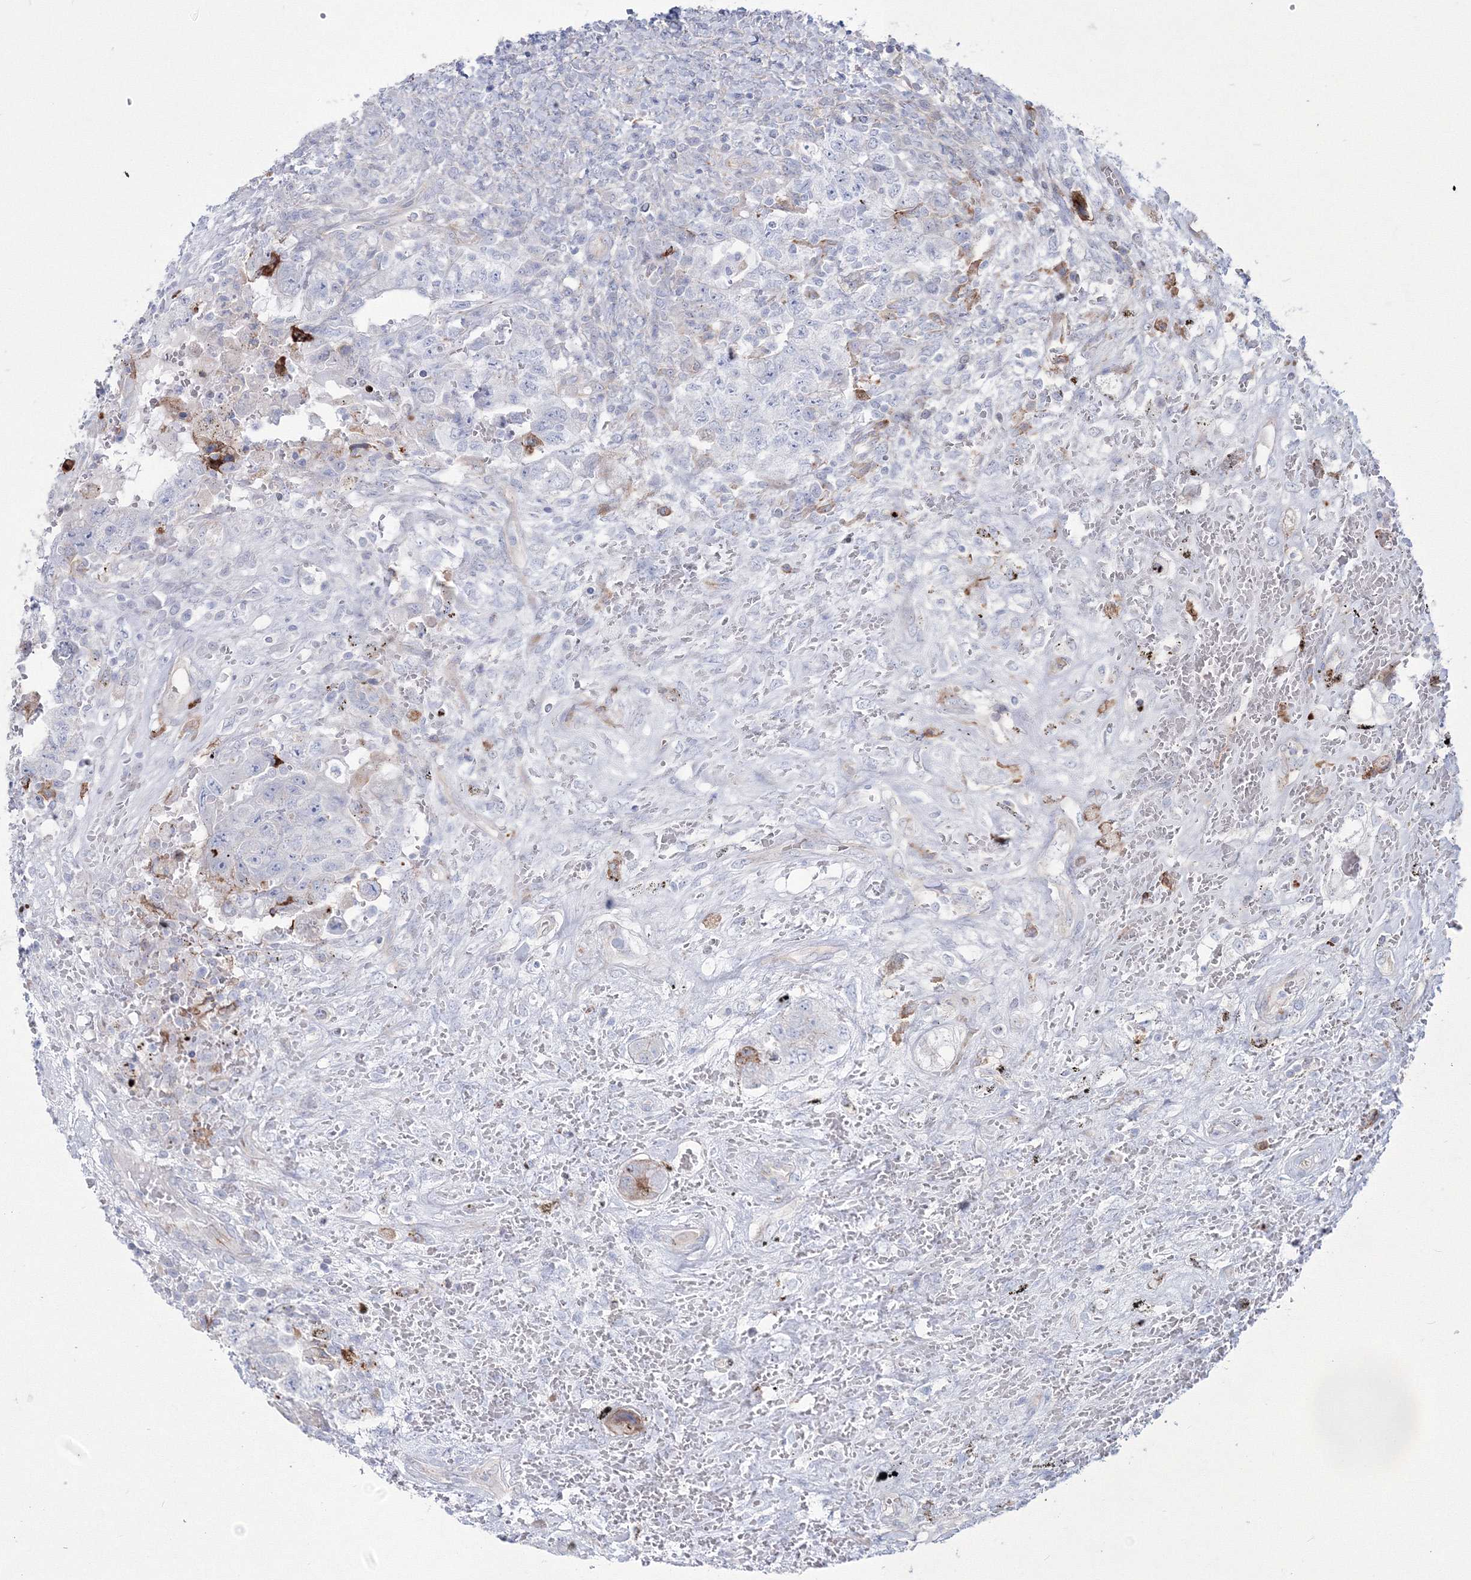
{"staining": {"intensity": "negative", "quantity": "none", "location": "none"}, "tissue": "testis cancer", "cell_type": "Tumor cells", "image_type": "cancer", "snomed": [{"axis": "morphology", "description": "Carcinoma, Embryonal, NOS"}, {"axis": "topography", "description": "Testis"}], "caption": "There is no significant staining in tumor cells of embryonal carcinoma (testis).", "gene": "HYAL2", "patient": {"sex": "male", "age": 26}}